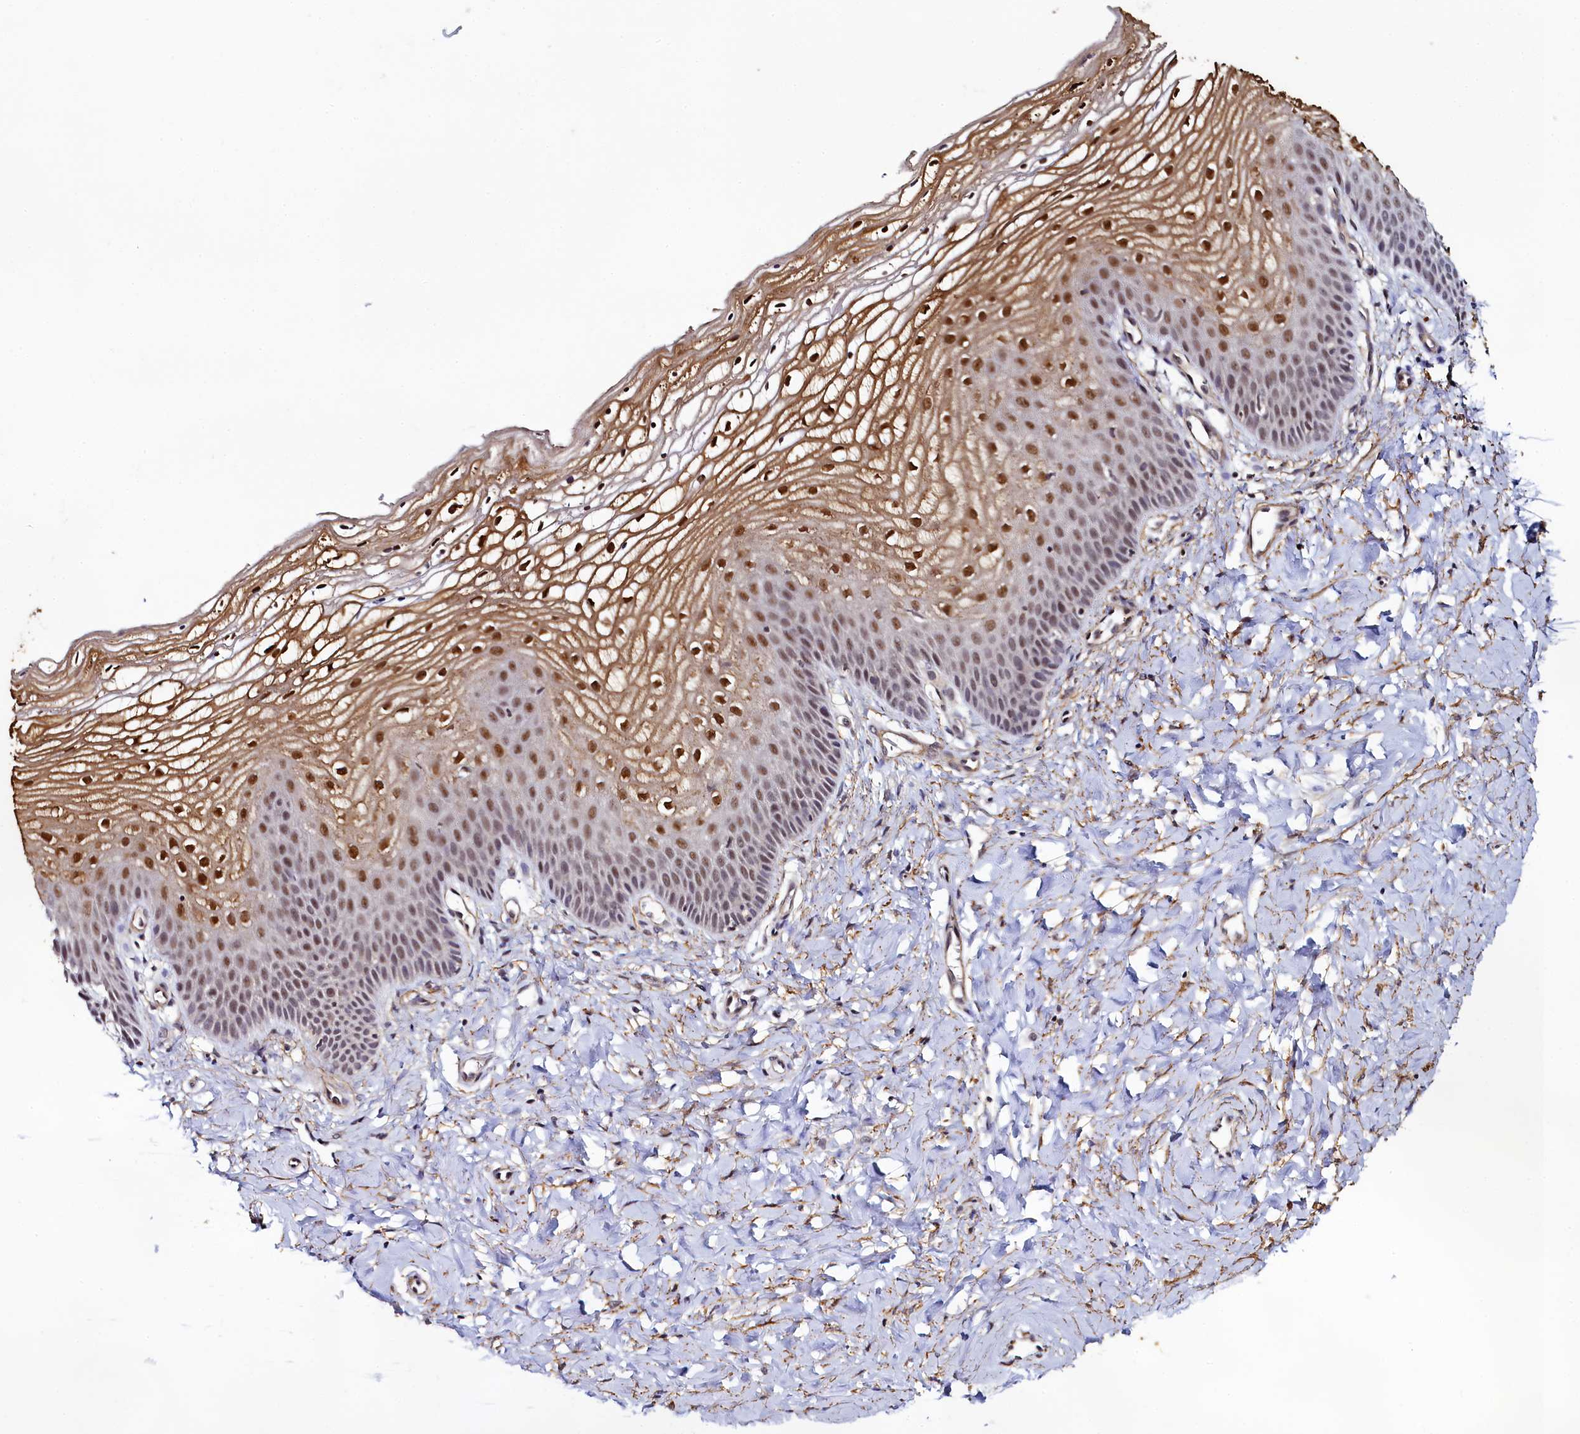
{"staining": {"intensity": "strong", "quantity": "25%-75%", "location": "cytoplasmic/membranous,nuclear"}, "tissue": "vagina", "cell_type": "Squamous epithelial cells", "image_type": "normal", "snomed": [{"axis": "morphology", "description": "Normal tissue, NOS"}, {"axis": "topography", "description": "Vagina"}], "caption": "Protein staining of normal vagina shows strong cytoplasmic/membranous,nuclear positivity in approximately 25%-75% of squamous epithelial cells. (Stains: DAB in brown, nuclei in blue, Microscopy: brightfield microscopy at high magnification).", "gene": "INTS14", "patient": {"sex": "female", "age": 68}}